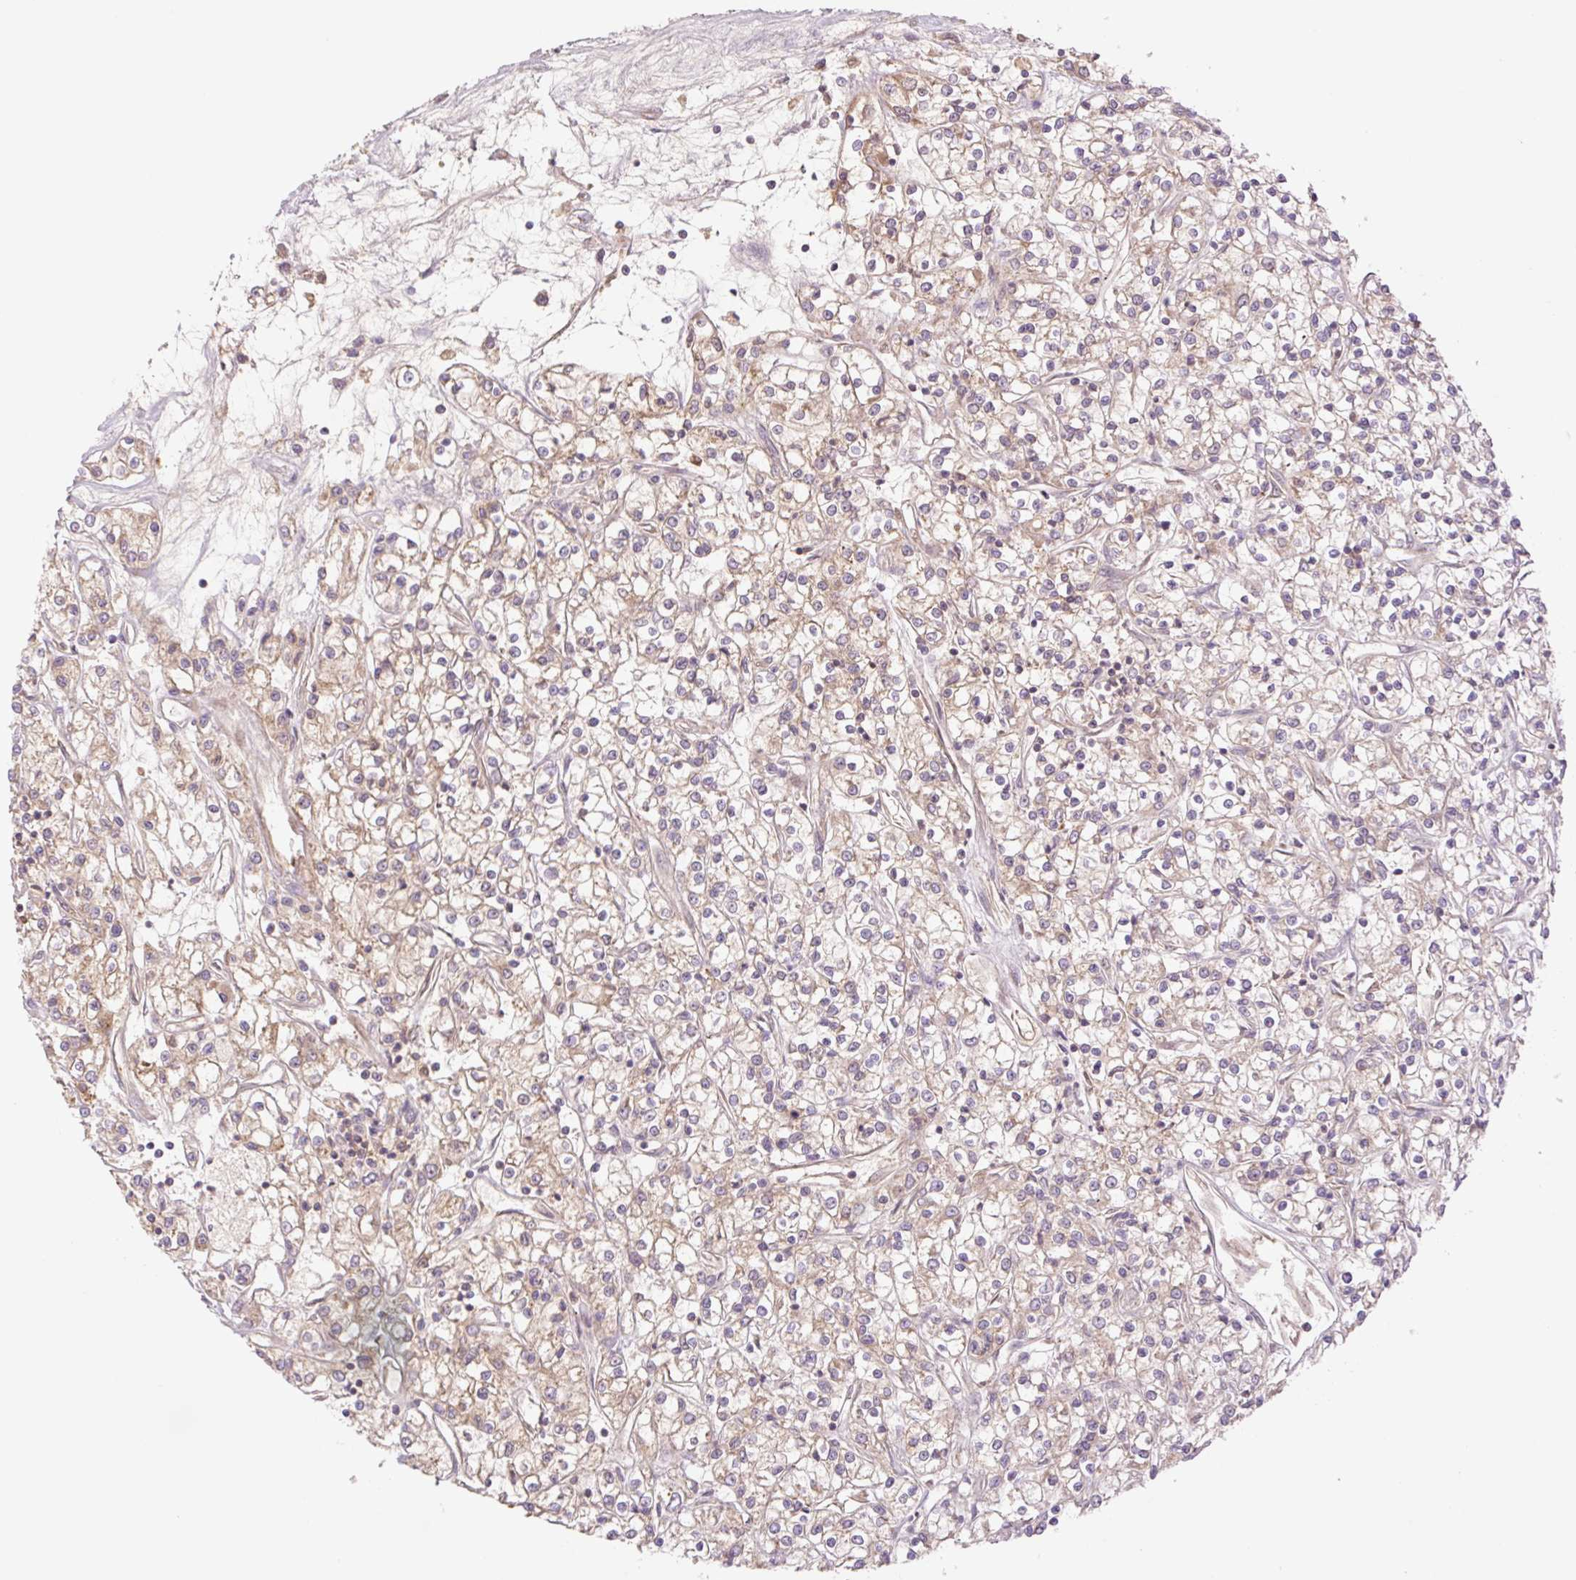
{"staining": {"intensity": "weak", "quantity": "25%-75%", "location": "cytoplasmic/membranous"}, "tissue": "renal cancer", "cell_type": "Tumor cells", "image_type": "cancer", "snomed": [{"axis": "morphology", "description": "Adenocarcinoma, NOS"}, {"axis": "topography", "description": "Kidney"}], "caption": "This is an image of immunohistochemistry staining of adenocarcinoma (renal), which shows weak staining in the cytoplasmic/membranous of tumor cells.", "gene": "YJU2B", "patient": {"sex": "female", "age": 59}}